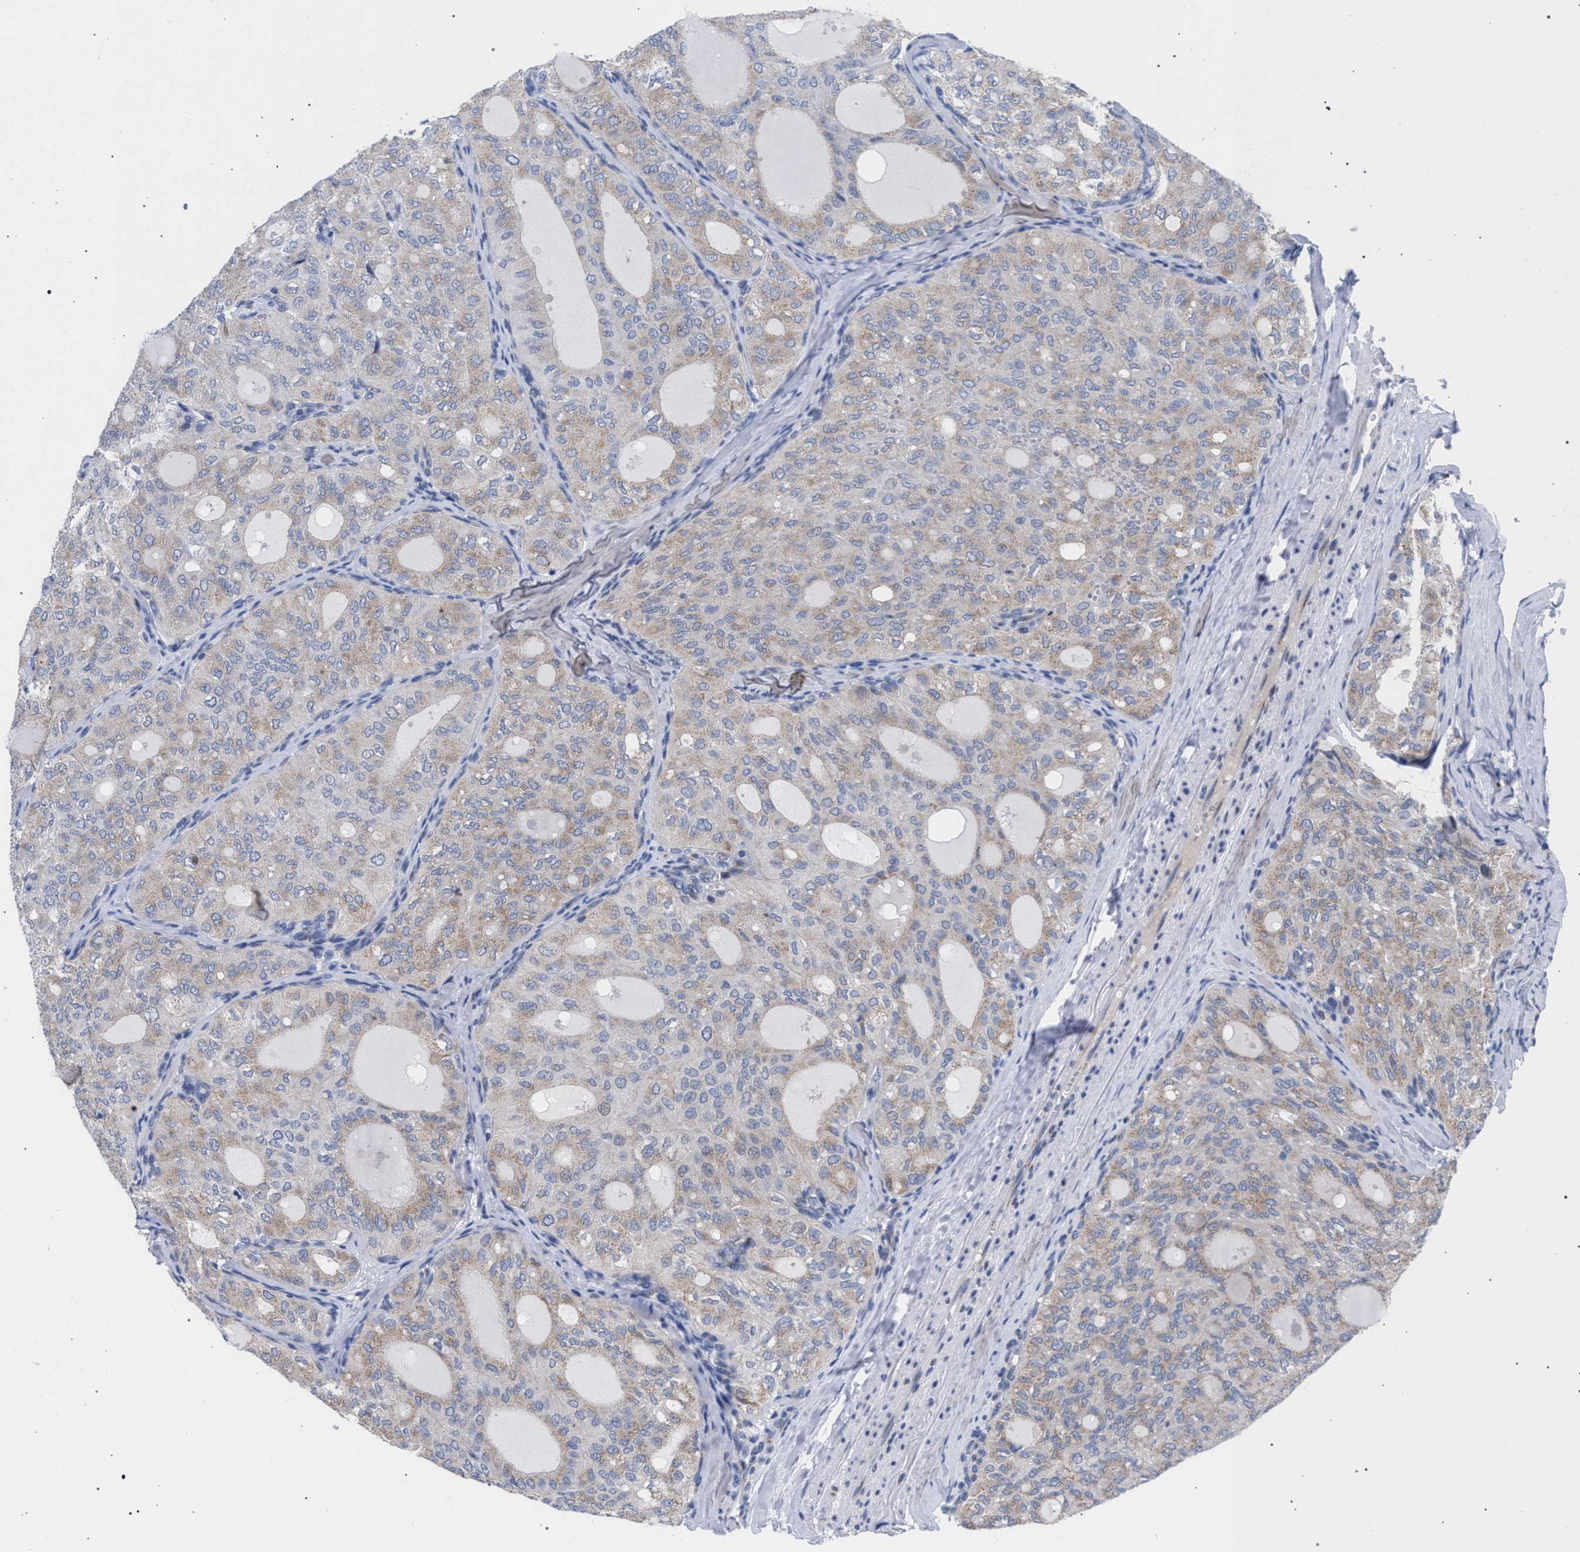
{"staining": {"intensity": "weak", "quantity": "<25%", "location": "cytoplasmic/membranous"}, "tissue": "thyroid cancer", "cell_type": "Tumor cells", "image_type": "cancer", "snomed": [{"axis": "morphology", "description": "Follicular adenoma carcinoma, NOS"}, {"axis": "topography", "description": "Thyroid gland"}], "caption": "The immunohistochemistry (IHC) photomicrograph has no significant expression in tumor cells of thyroid follicular adenoma carcinoma tissue.", "gene": "GOLGA2", "patient": {"sex": "male", "age": 75}}